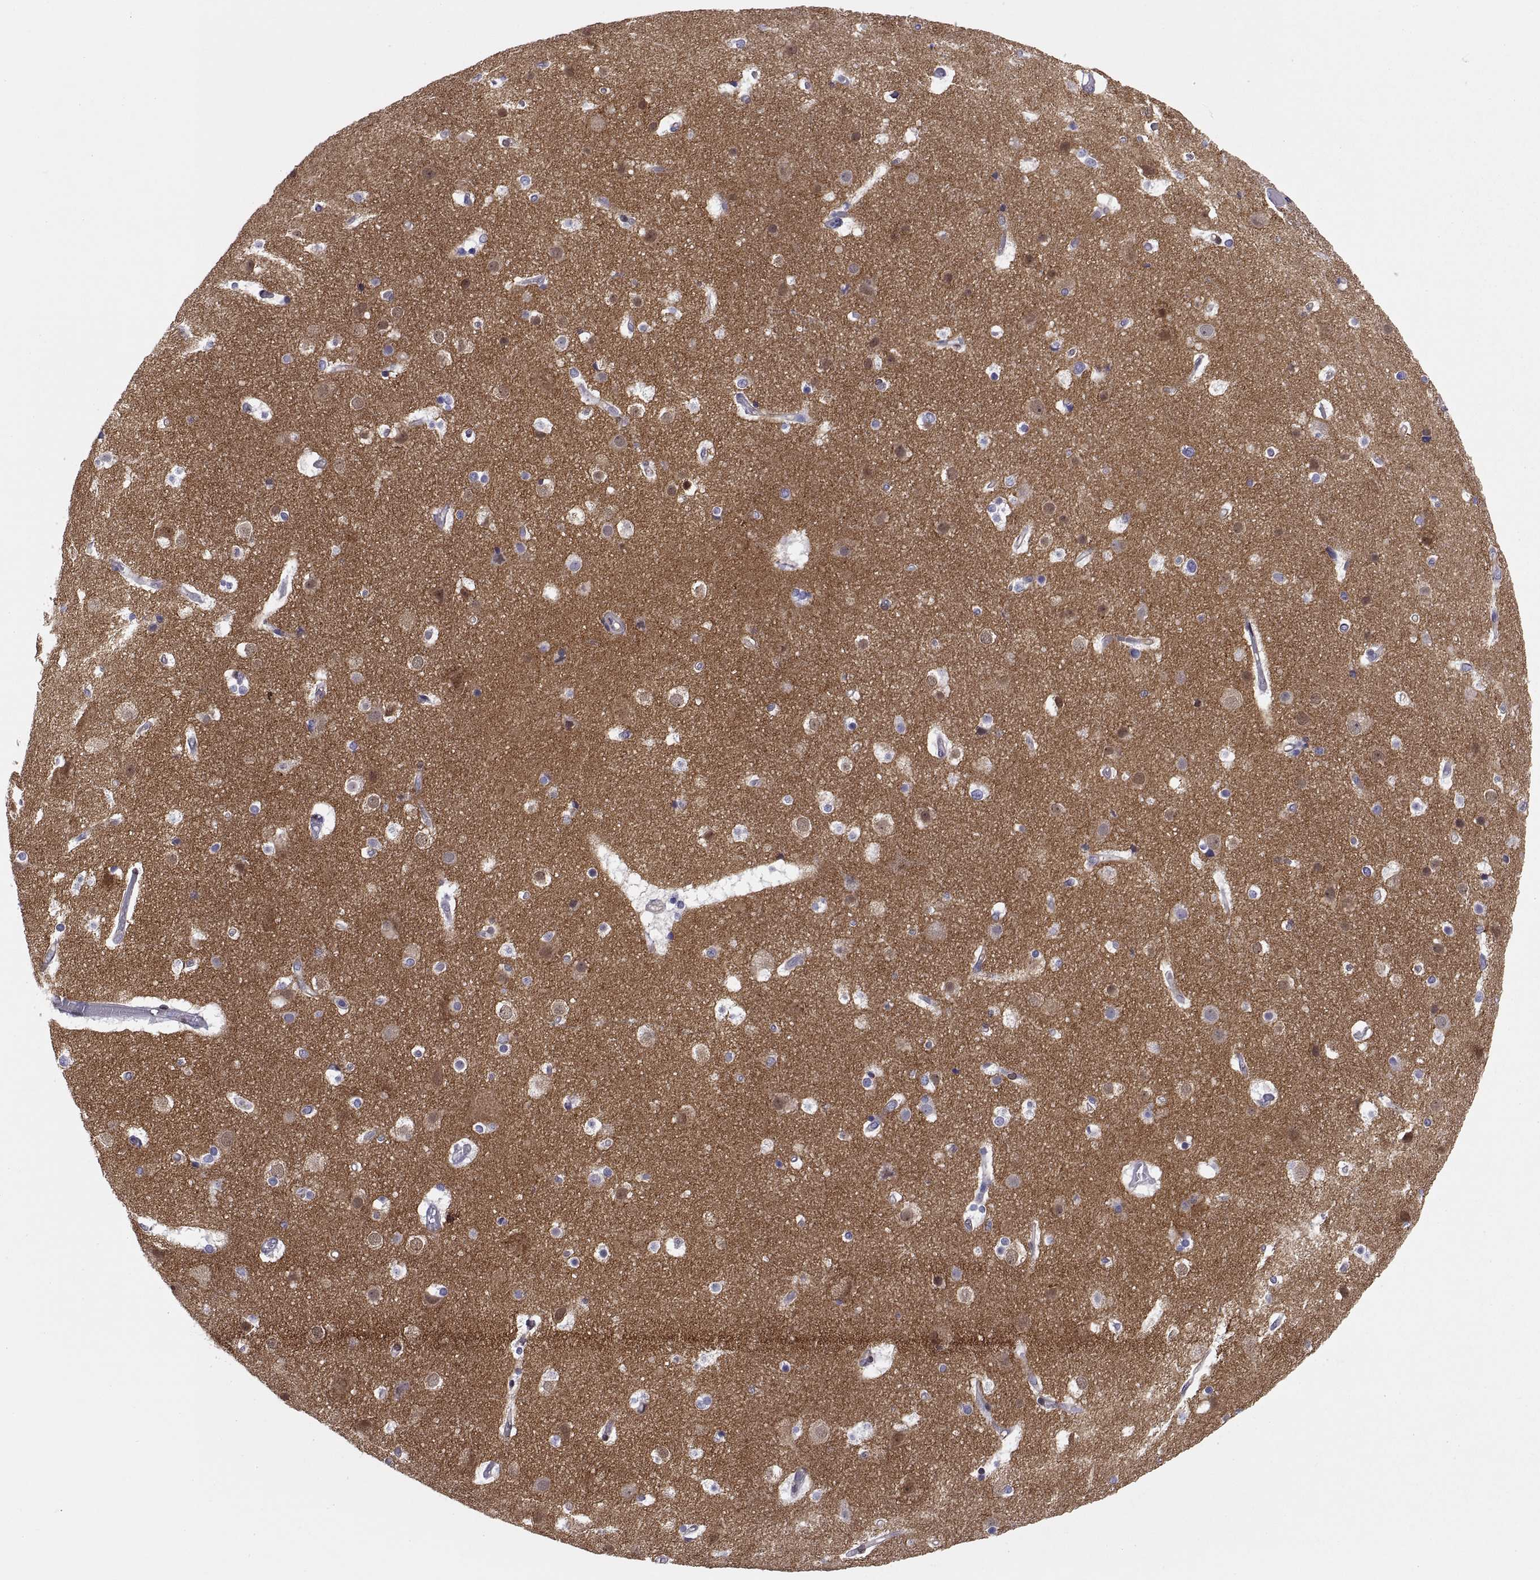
{"staining": {"intensity": "negative", "quantity": "none", "location": "none"}, "tissue": "cerebral cortex", "cell_type": "Endothelial cells", "image_type": "normal", "snomed": [{"axis": "morphology", "description": "Normal tissue, NOS"}, {"axis": "topography", "description": "Cerebral cortex"}], "caption": "Human cerebral cortex stained for a protein using IHC reveals no expression in endothelial cells.", "gene": "STRC", "patient": {"sex": "female", "age": 52}}